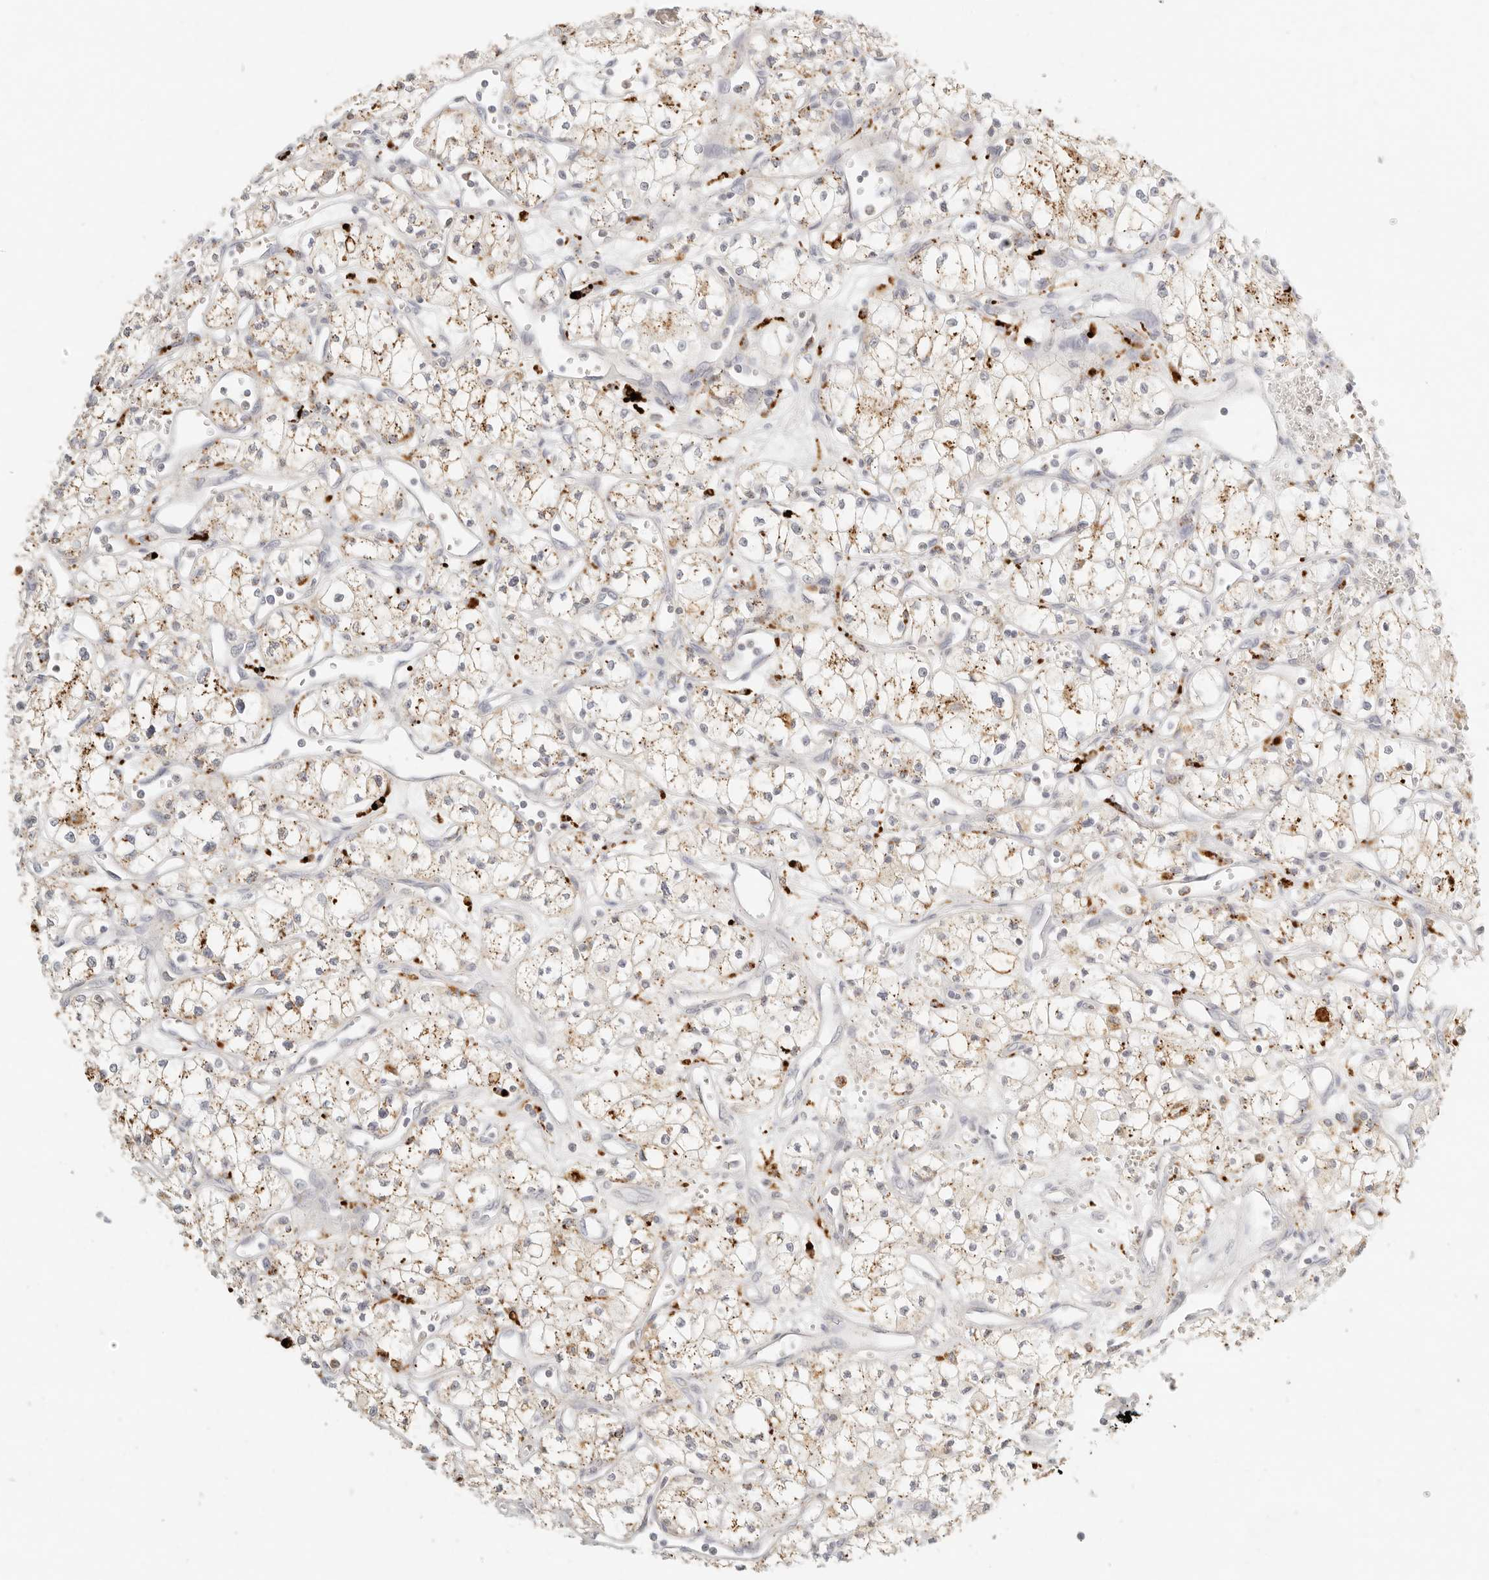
{"staining": {"intensity": "moderate", "quantity": "25%-75%", "location": "cytoplasmic/membranous"}, "tissue": "renal cancer", "cell_type": "Tumor cells", "image_type": "cancer", "snomed": [{"axis": "morphology", "description": "Adenocarcinoma, NOS"}, {"axis": "topography", "description": "Kidney"}], "caption": "IHC micrograph of human adenocarcinoma (renal) stained for a protein (brown), which demonstrates medium levels of moderate cytoplasmic/membranous staining in approximately 25%-75% of tumor cells.", "gene": "RNASET2", "patient": {"sex": "male", "age": 59}}